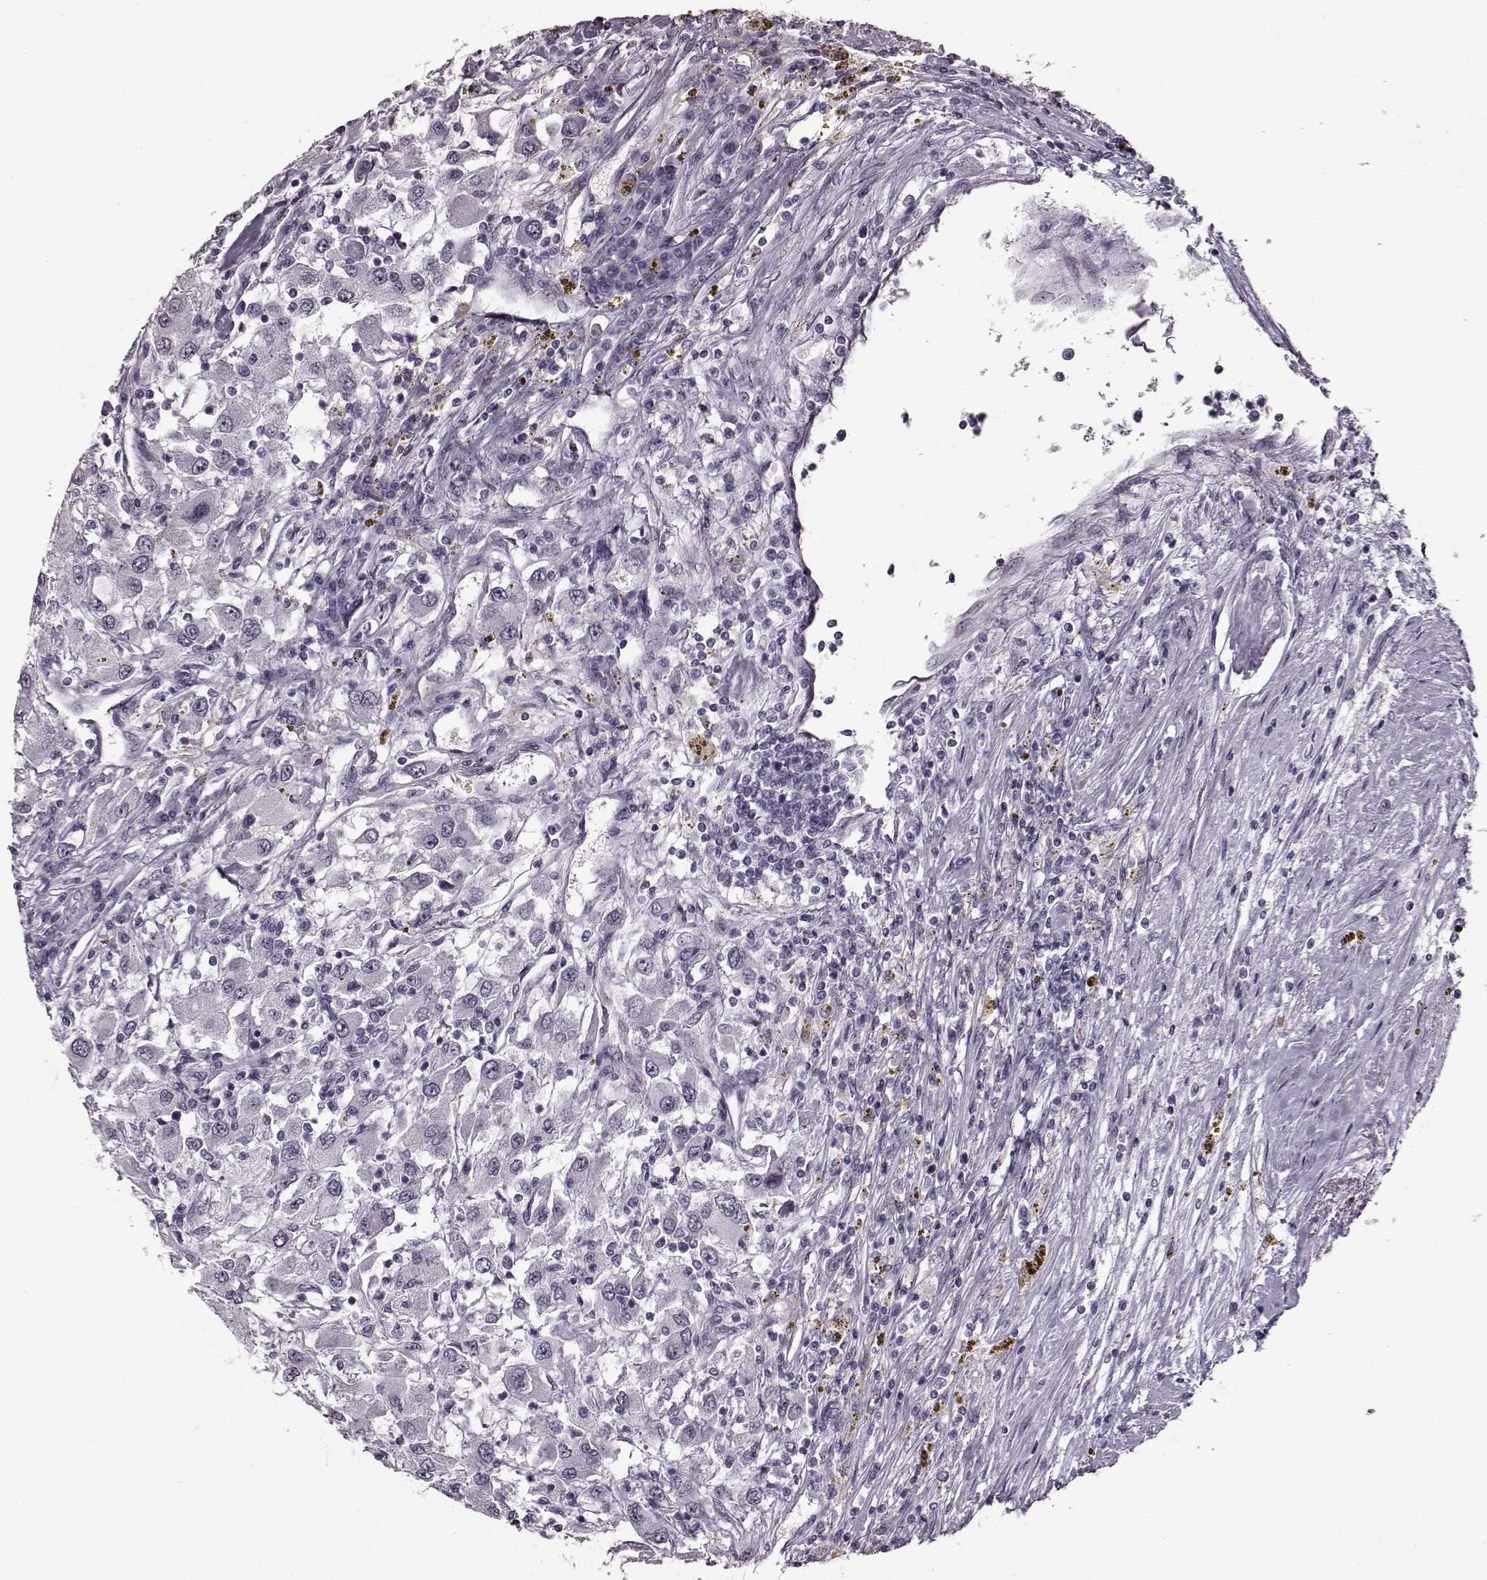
{"staining": {"intensity": "negative", "quantity": "none", "location": "none"}, "tissue": "renal cancer", "cell_type": "Tumor cells", "image_type": "cancer", "snomed": [{"axis": "morphology", "description": "Adenocarcinoma, NOS"}, {"axis": "topography", "description": "Kidney"}], "caption": "IHC photomicrograph of human adenocarcinoma (renal) stained for a protein (brown), which reveals no positivity in tumor cells.", "gene": "STX1B", "patient": {"sex": "female", "age": 67}}